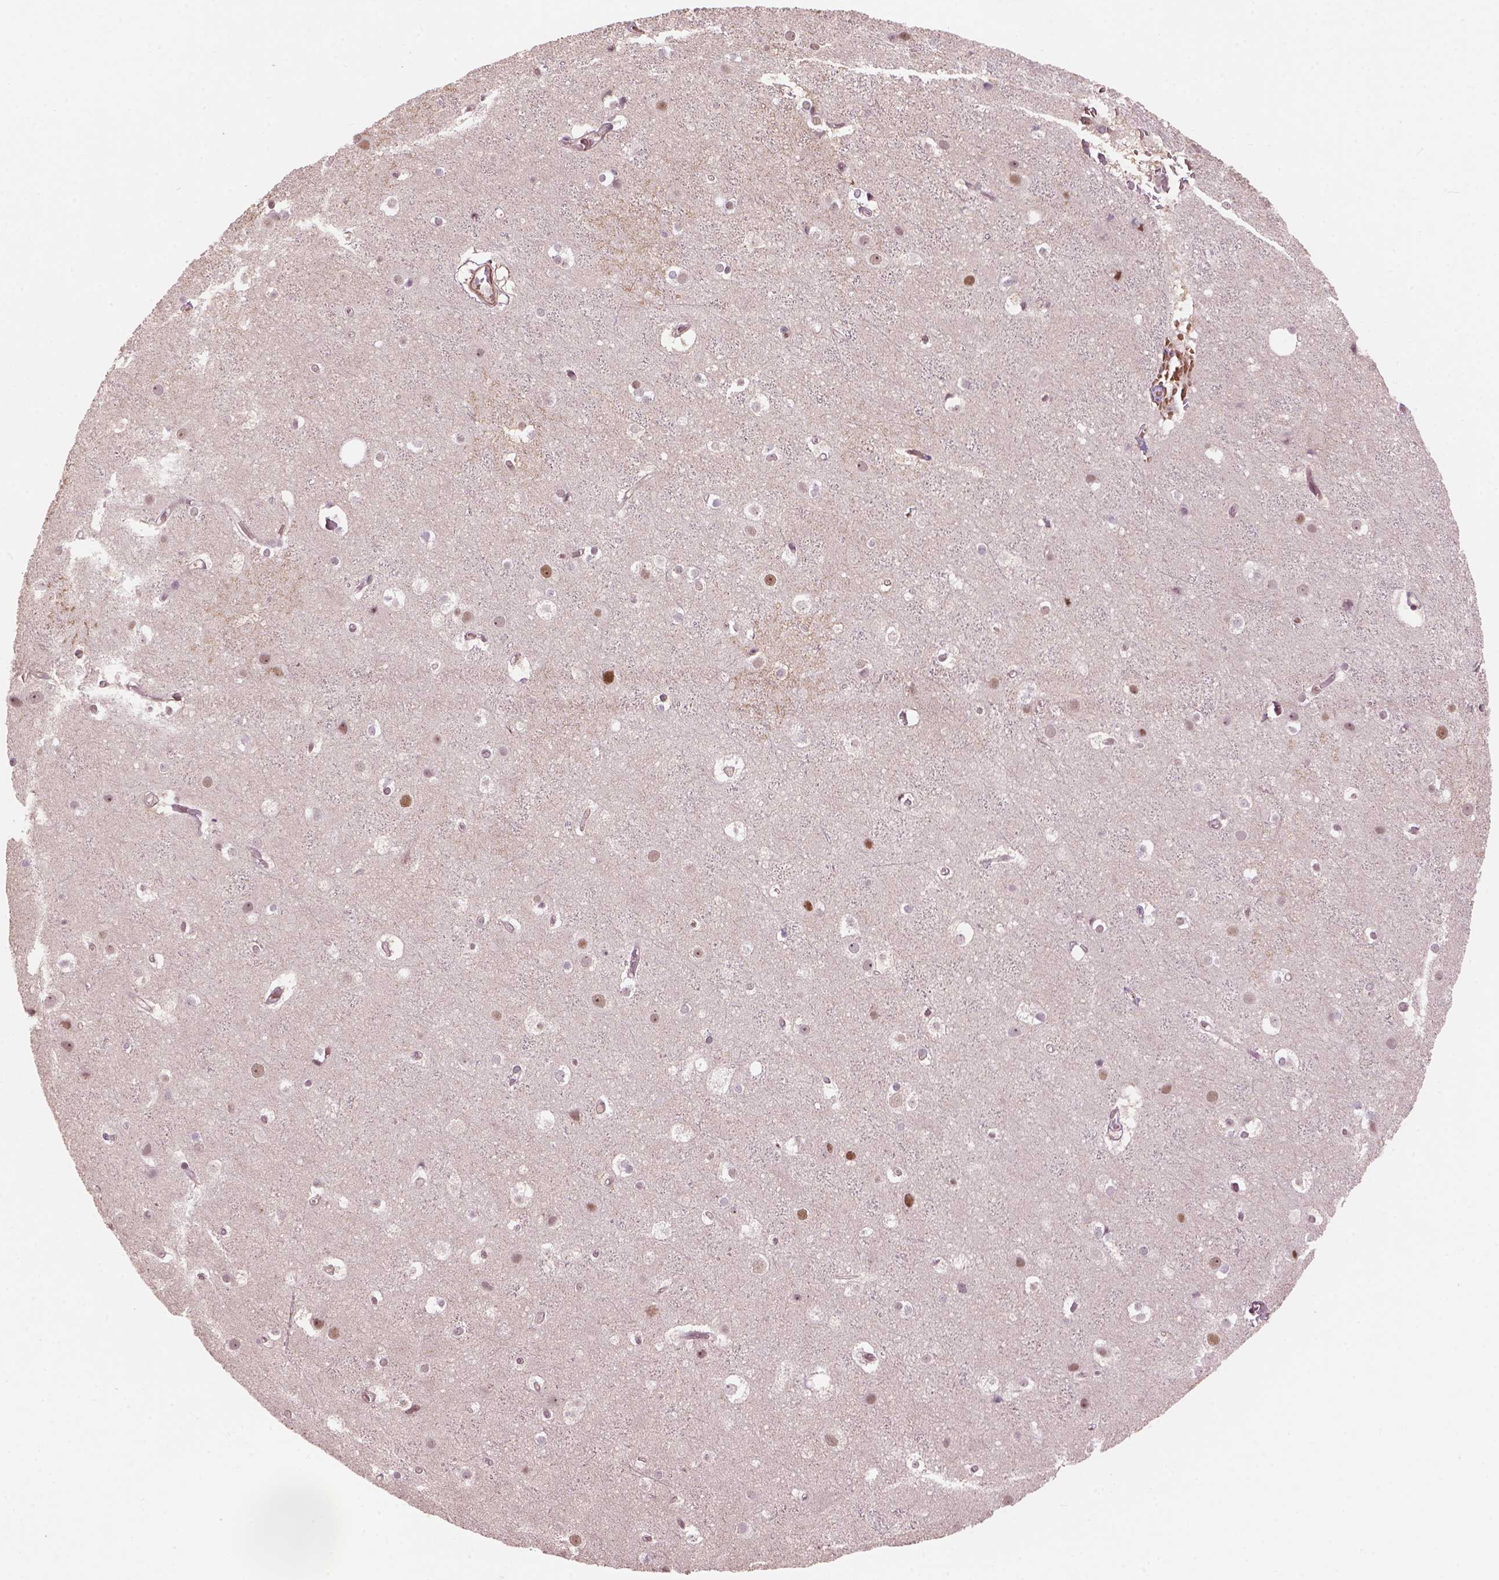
{"staining": {"intensity": "weak", "quantity": "25%-75%", "location": "cytoplasmic/membranous,nuclear"}, "tissue": "cerebral cortex", "cell_type": "Endothelial cells", "image_type": "normal", "snomed": [{"axis": "morphology", "description": "Normal tissue, NOS"}, {"axis": "topography", "description": "Cerebral cortex"}], "caption": "This photomicrograph demonstrates immunohistochemistry (IHC) staining of benign human cerebral cortex, with low weak cytoplasmic/membranous,nuclear positivity in about 25%-75% of endothelial cells.", "gene": "PSMD11", "patient": {"sex": "female", "age": 52}}